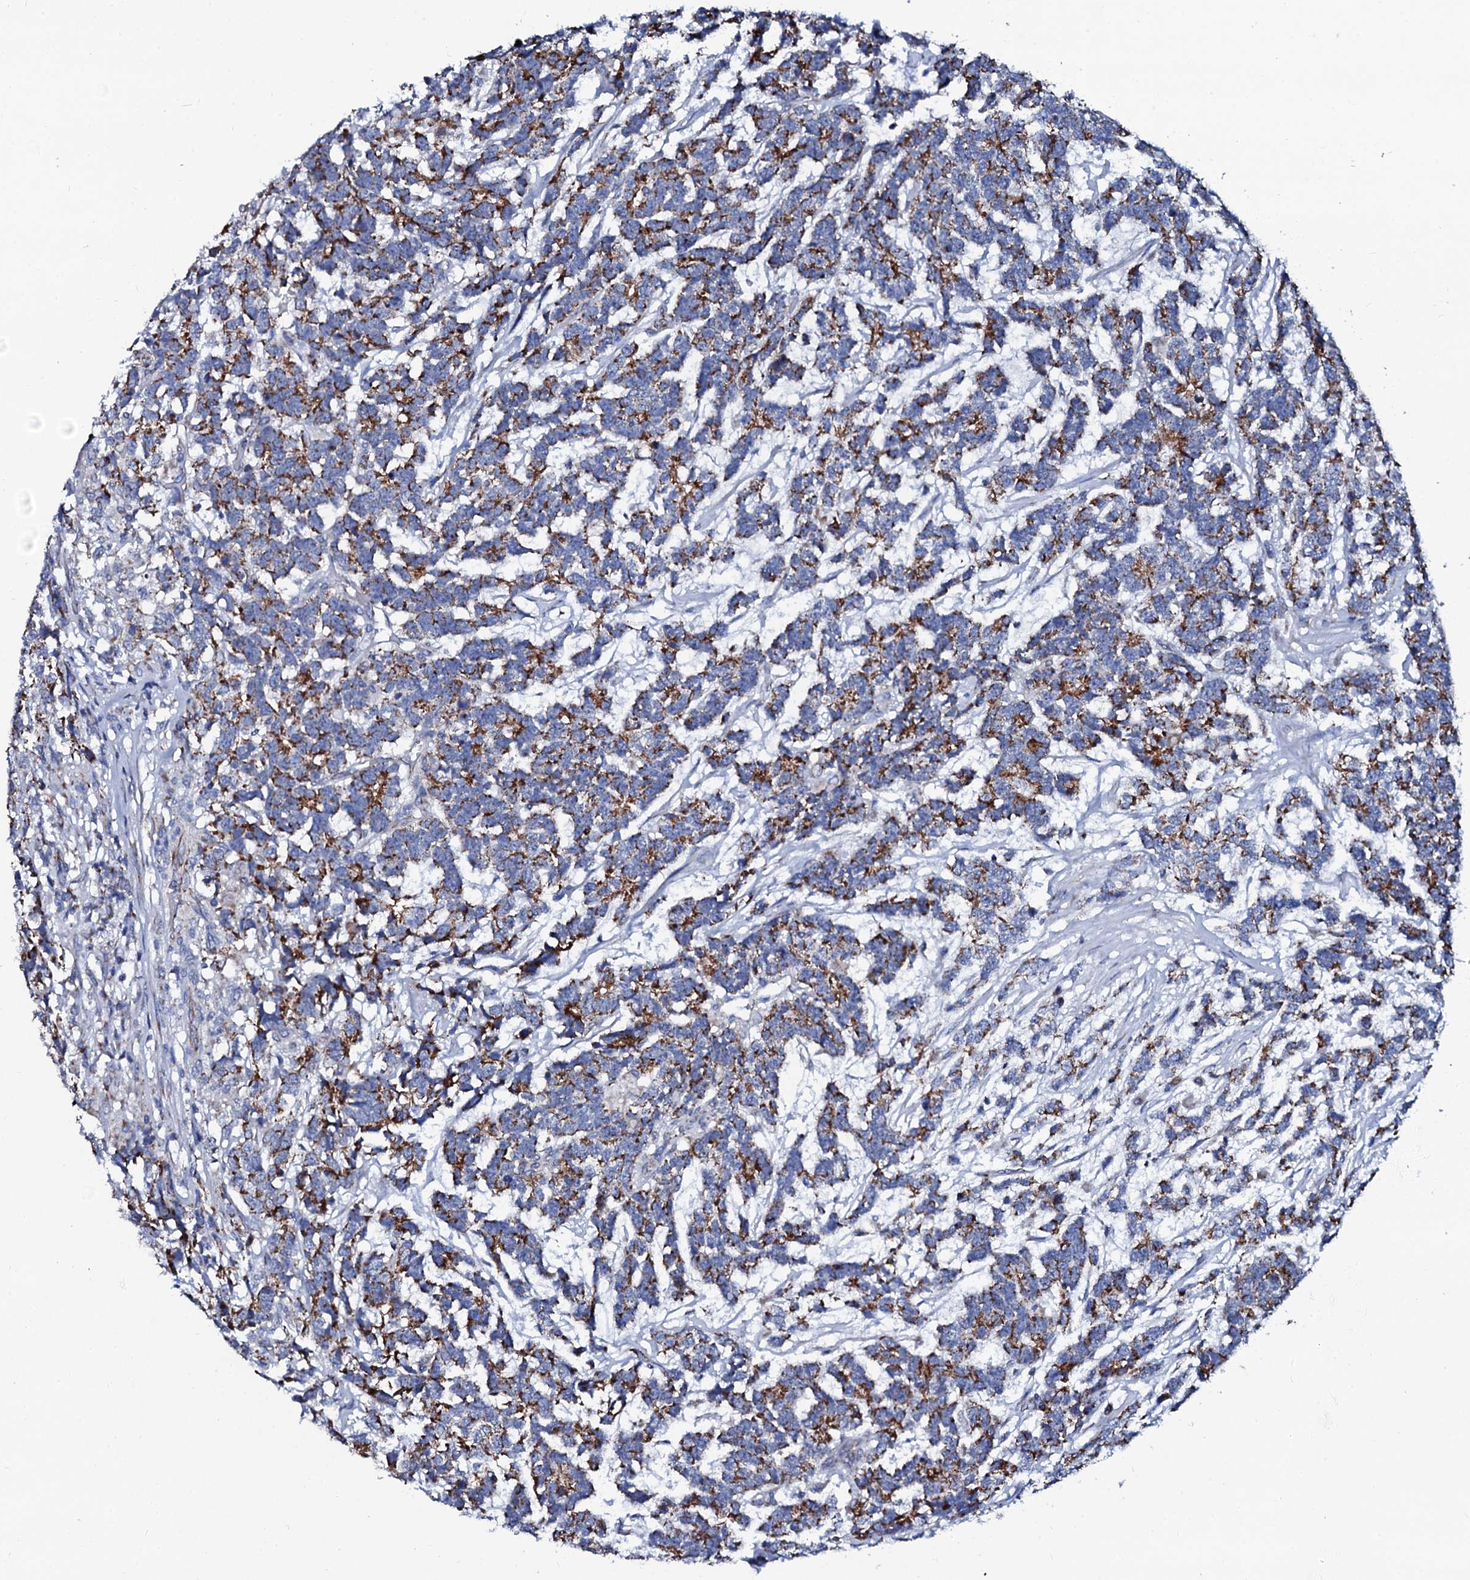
{"staining": {"intensity": "strong", "quantity": ">75%", "location": "cytoplasmic/membranous"}, "tissue": "testis cancer", "cell_type": "Tumor cells", "image_type": "cancer", "snomed": [{"axis": "morphology", "description": "Carcinoma, Embryonal, NOS"}, {"axis": "topography", "description": "Testis"}], "caption": "A brown stain shows strong cytoplasmic/membranous staining of a protein in testis embryonal carcinoma tumor cells. (Brightfield microscopy of DAB IHC at high magnification).", "gene": "SLC37A4", "patient": {"sex": "male", "age": 26}}